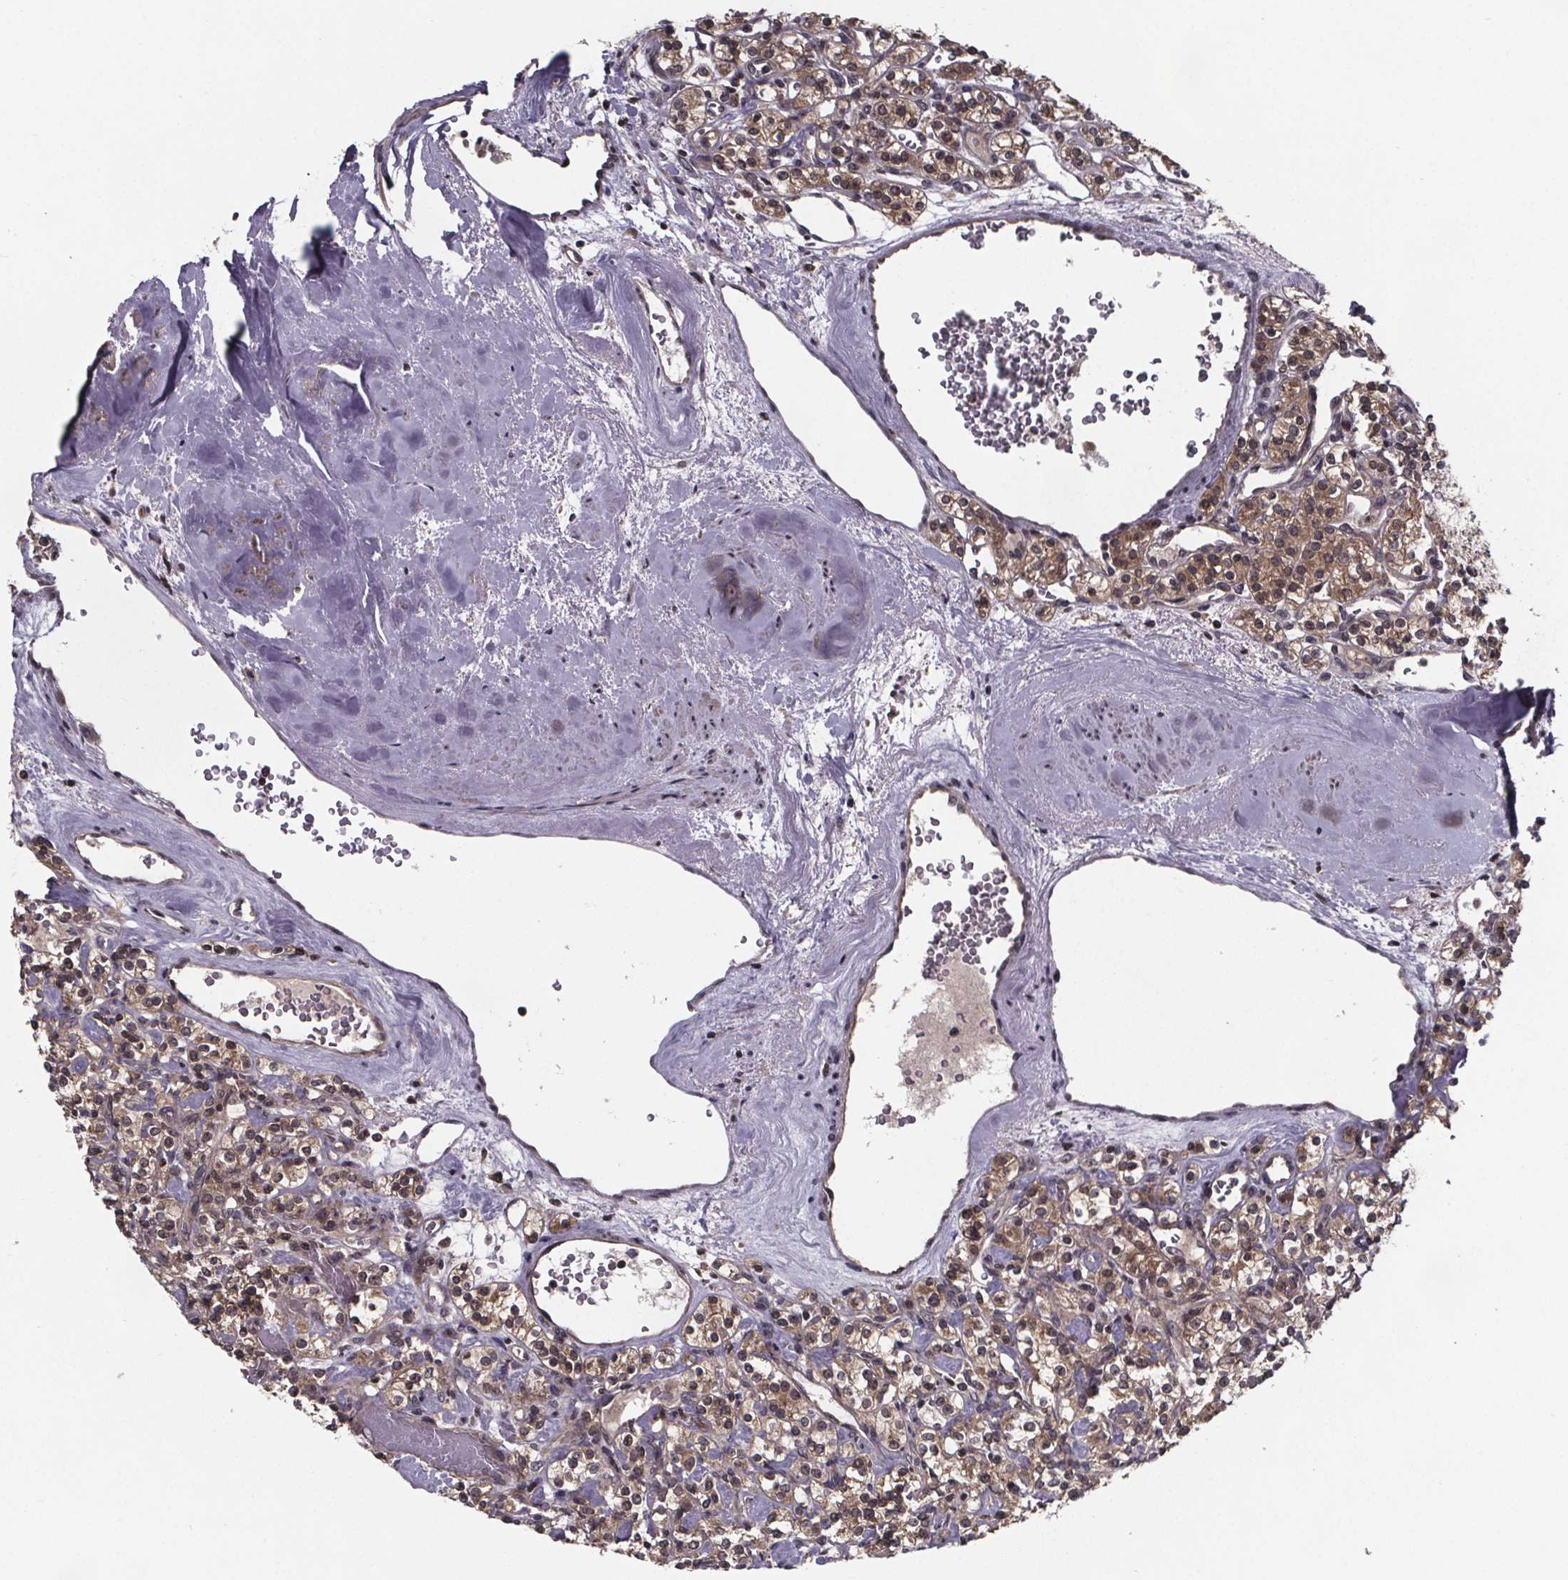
{"staining": {"intensity": "weak", "quantity": ">75%", "location": "cytoplasmic/membranous,nuclear"}, "tissue": "renal cancer", "cell_type": "Tumor cells", "image_type": "cancer", "snomed": [{"axis": "morphology", "description": "Adenocarcinoma, NOS"}, {"axis": "topography", "description": "Kidney"}], "caption": "A low amount of weak cytoplasmic/membranous and nuclear positivity is appreciated in approximately >75% of tumor cells in renal cancer (adenocarcinoma) tissue.", "gene": "FN3KRP", "patient": {"sex": "male", "age": 77}}